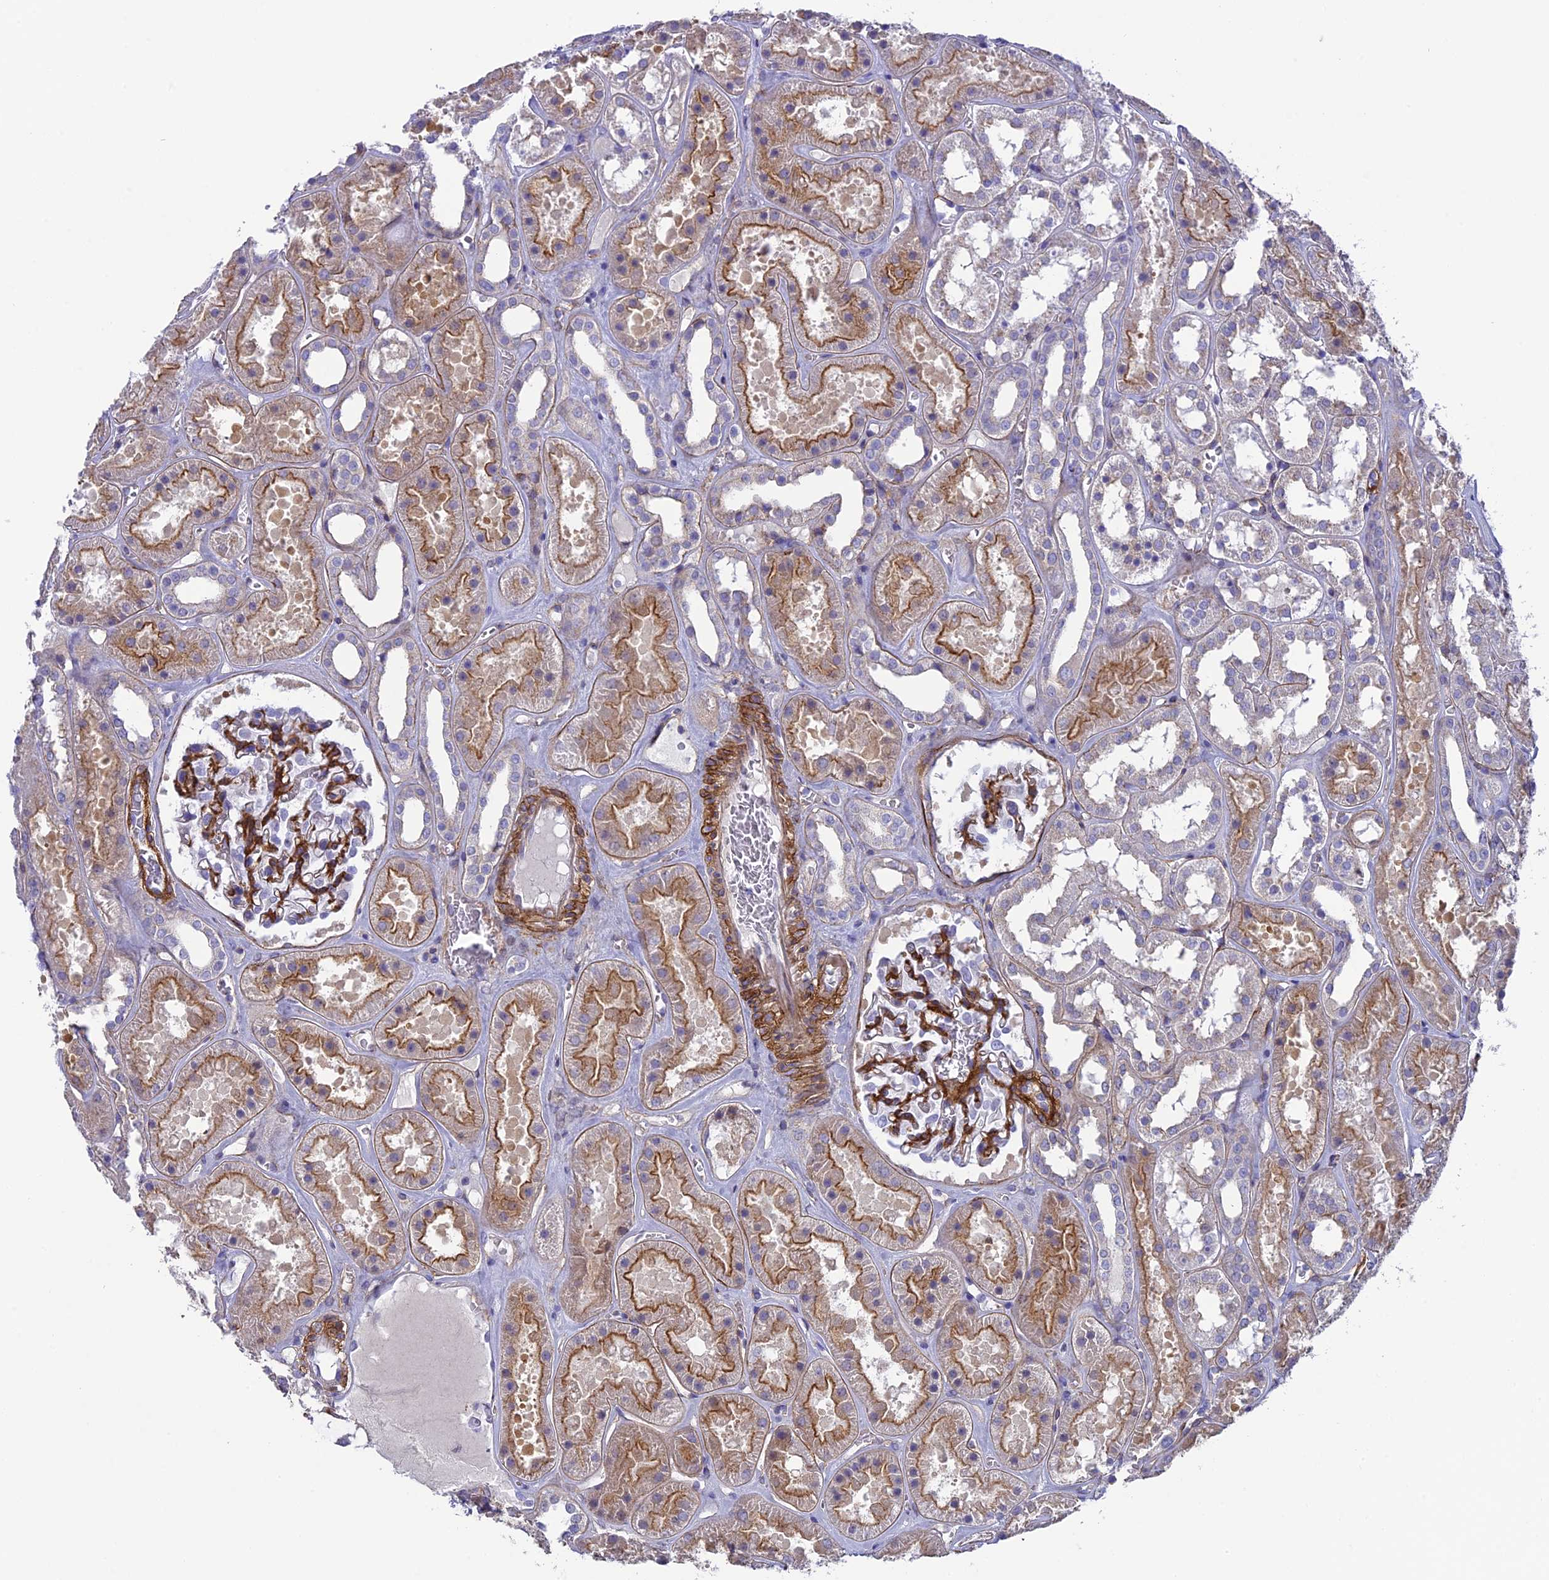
{"staining": {"intensity": "moderate", "quantity": "25%-75%", "location": "cytoplasmic/membranous"}, "tissue": "kidney", "cell_type": "Cells in glomeruli", "image_type": "normal", "snomed": [{"axis": "morphology", "description": "Normal tissue, NOS"}, {"axis": "topography", "description": "Kidney"}], "caption": "Approximately 25%-75% of cells in glomeruli in unremarkable human kidney demonstrate moderate cytoplasmic/membranous protein staining as visualized by brown immunohistochemical staining.", "gene": "TNS1", "patient": {"sex": "female", "age": 41}}